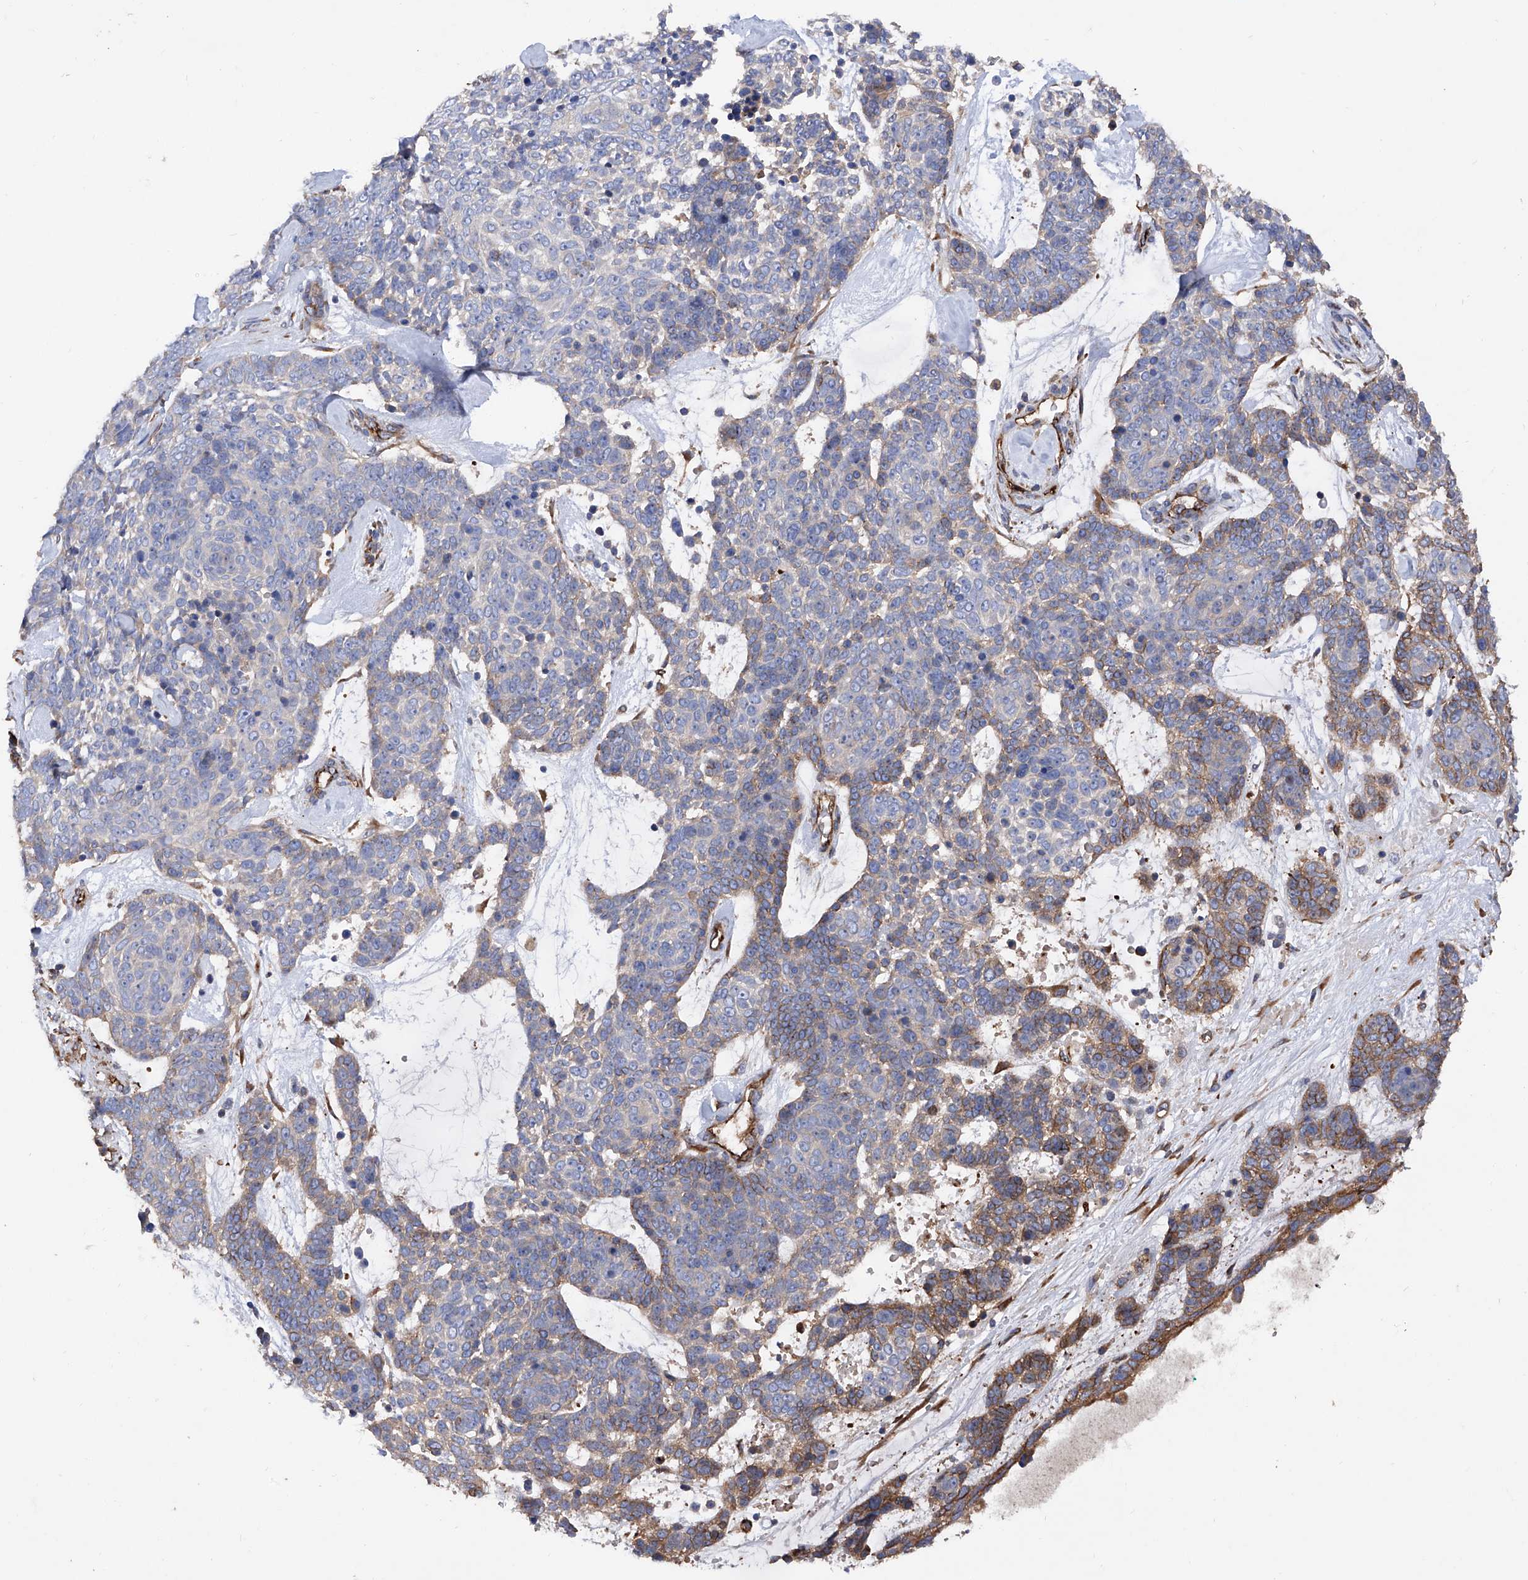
{"staining": {"intensity": "moderate", "quantity": "25%-75%", "location": "cytoplasmic/membranous"}, "tissue": "skin cancer", "cell_type": "Tumor cells", "image_type": "cancer", "snomed": [{"axis": "morphology", "description": "Basal cell carcinoma"}, {"axis": "topography", "description": "Skin"}], "caption": "Immunohistochemistry (IHC) micrograph of neoplastic tissue: human basal cell carcinoma (skin) stained using immunohistochemistry (IHC) demonstrates medium levels of moderate protein expression localized specifically in the cytoplasmic/membranous of tumor cells, appearing as a cytoplasmic/membranous brown color.", "gene": "INPP5B", "patient": {"sex": "female", "age": 81}}